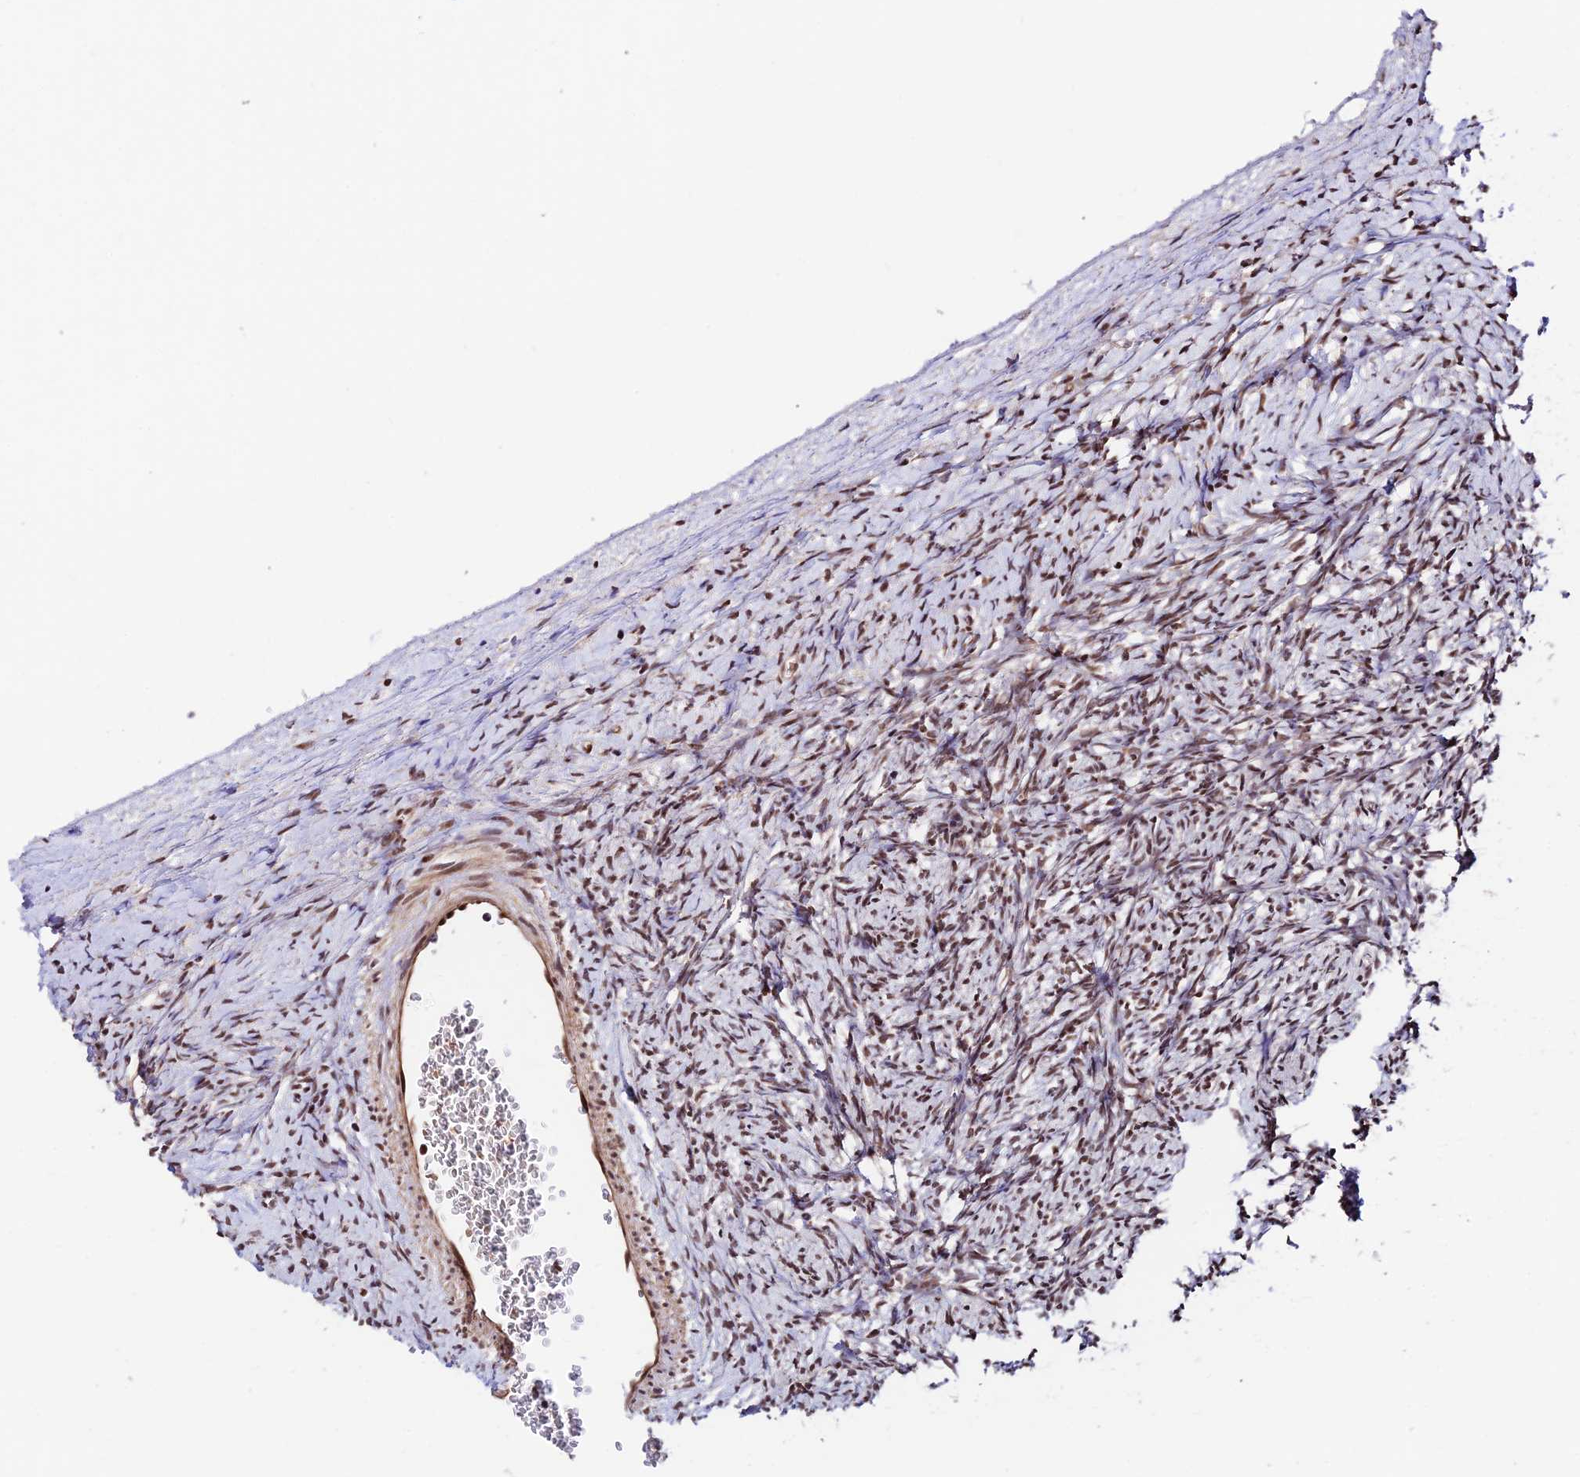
{"staining": {"intensity": "moderate", "quantity": ">75%", "location": "nuclear"}, "tissue": "ovary", "cell_type": "Ovarian stroma cells", "image_type": "normal", "snomed": [{"axis": "morphology", "description": "Normal tissue, NOS"}, {"axis": "morphology", "description": "Developmental malformation"}, {"axis": "topography", "description": "Ovary"}], "caption": "Immunohistochemical staining of unremarkable human ovary reveals medium levels of moderate nuclear staining in about >75% of ovarian stroma cells. (DAB (3,3'-diaminobenzidine) IHC with brightfield microscopy, high magnification).", "gene": "RBM42", "patient": {"sex": "female", "age": 39}}